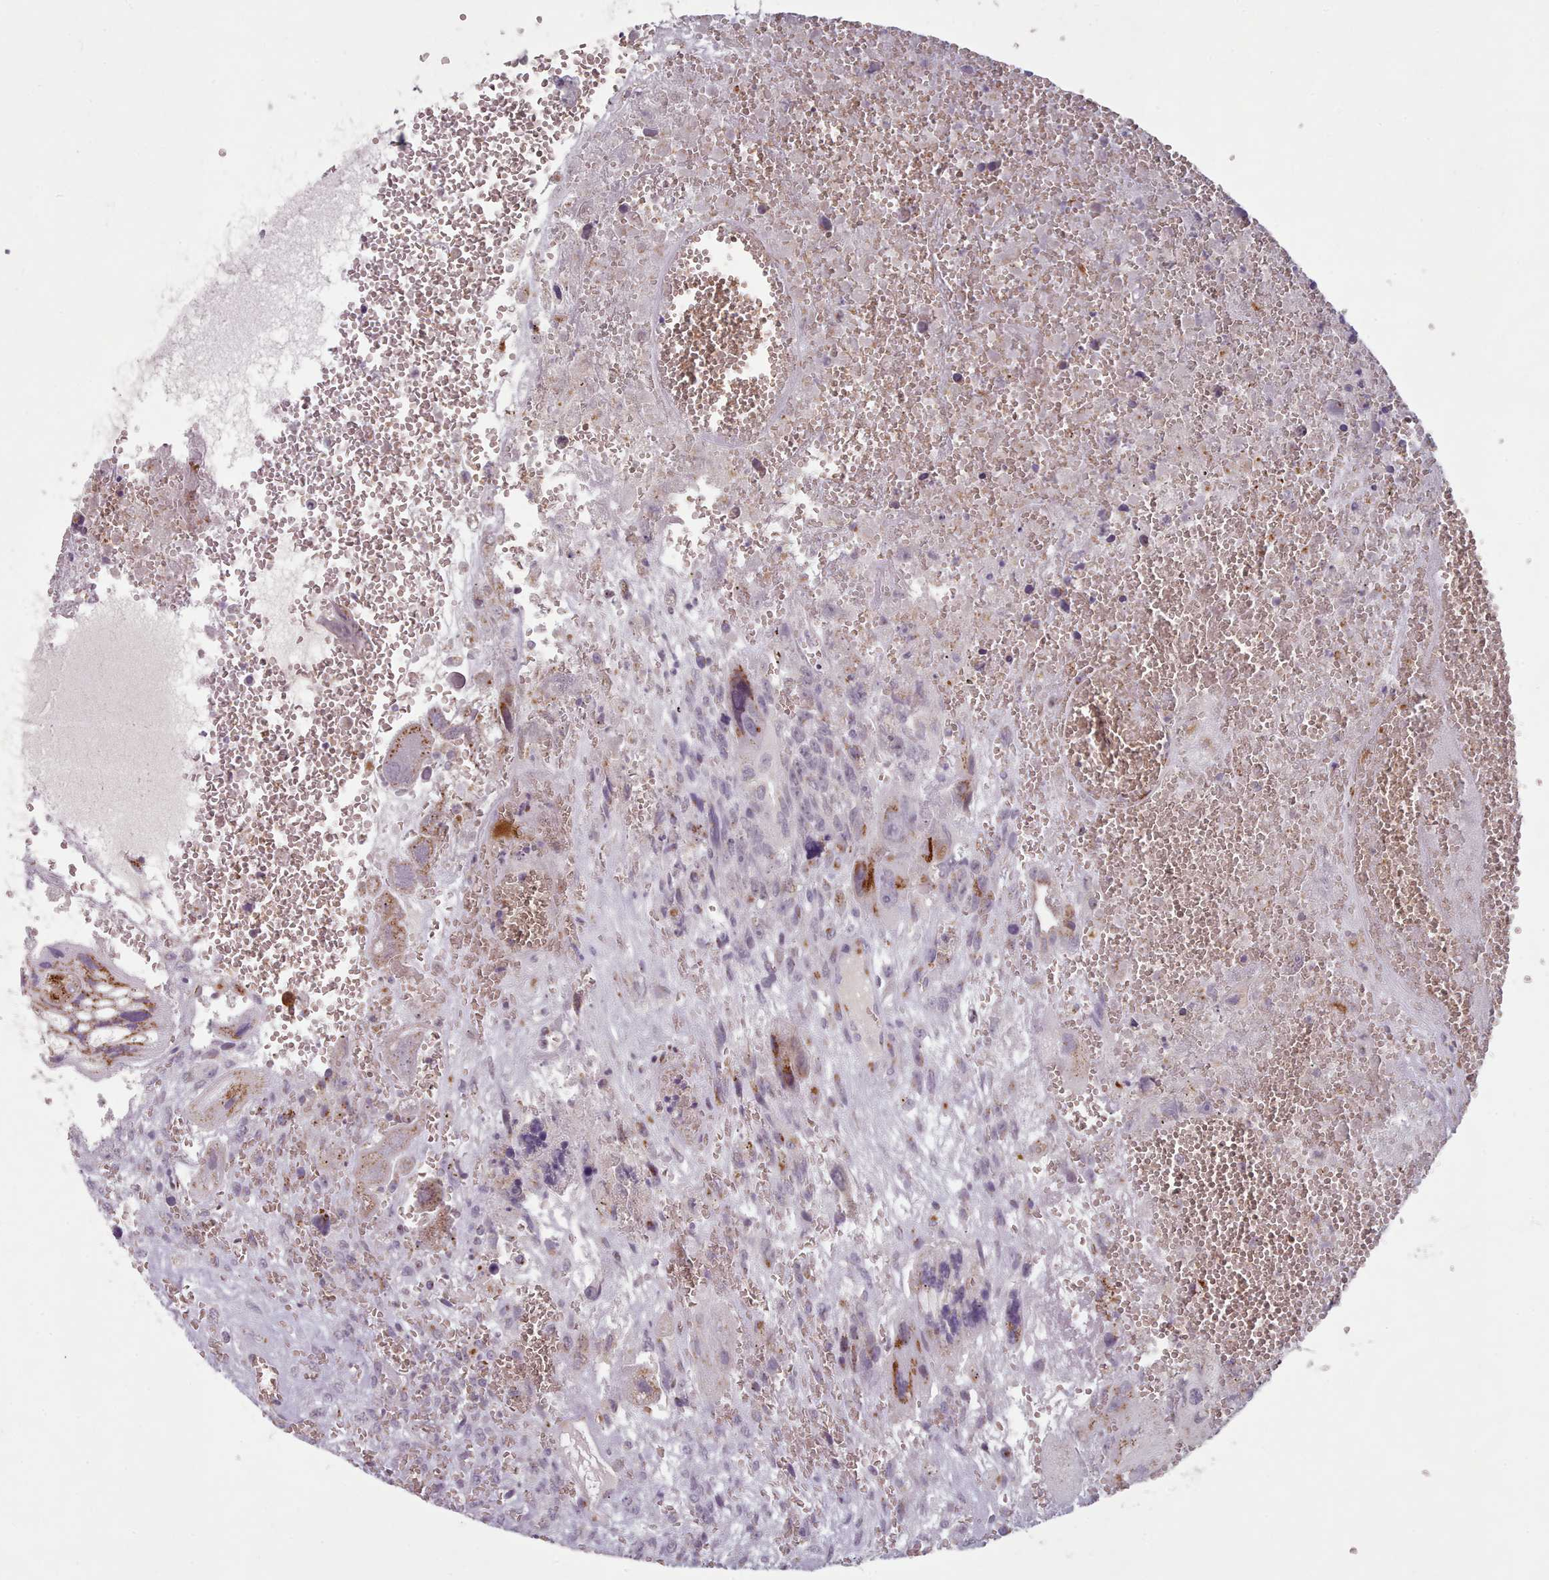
{"staining": {"intensity": "strong", "quantity": "<25%", "location": "cytoplasmic/membranous"}, "tissue": "testis cancer", "cell_type": "Tumor cells", "image_type": "cancer", "snomed": [{"axis": "morphology", "description": "Carcinoma, Embryonal, NOS"}, {"axis": "topography", "description": "Testis"}], "caption": "This micrograph displays immunohistochemistry staining of testis embryonal carcinoma, with medium strong cytoplasmic/membranous staining in about <25% of tumor cells.", "gene": "MAN1B1", "patient": {"sex": "male", "age": 28}}